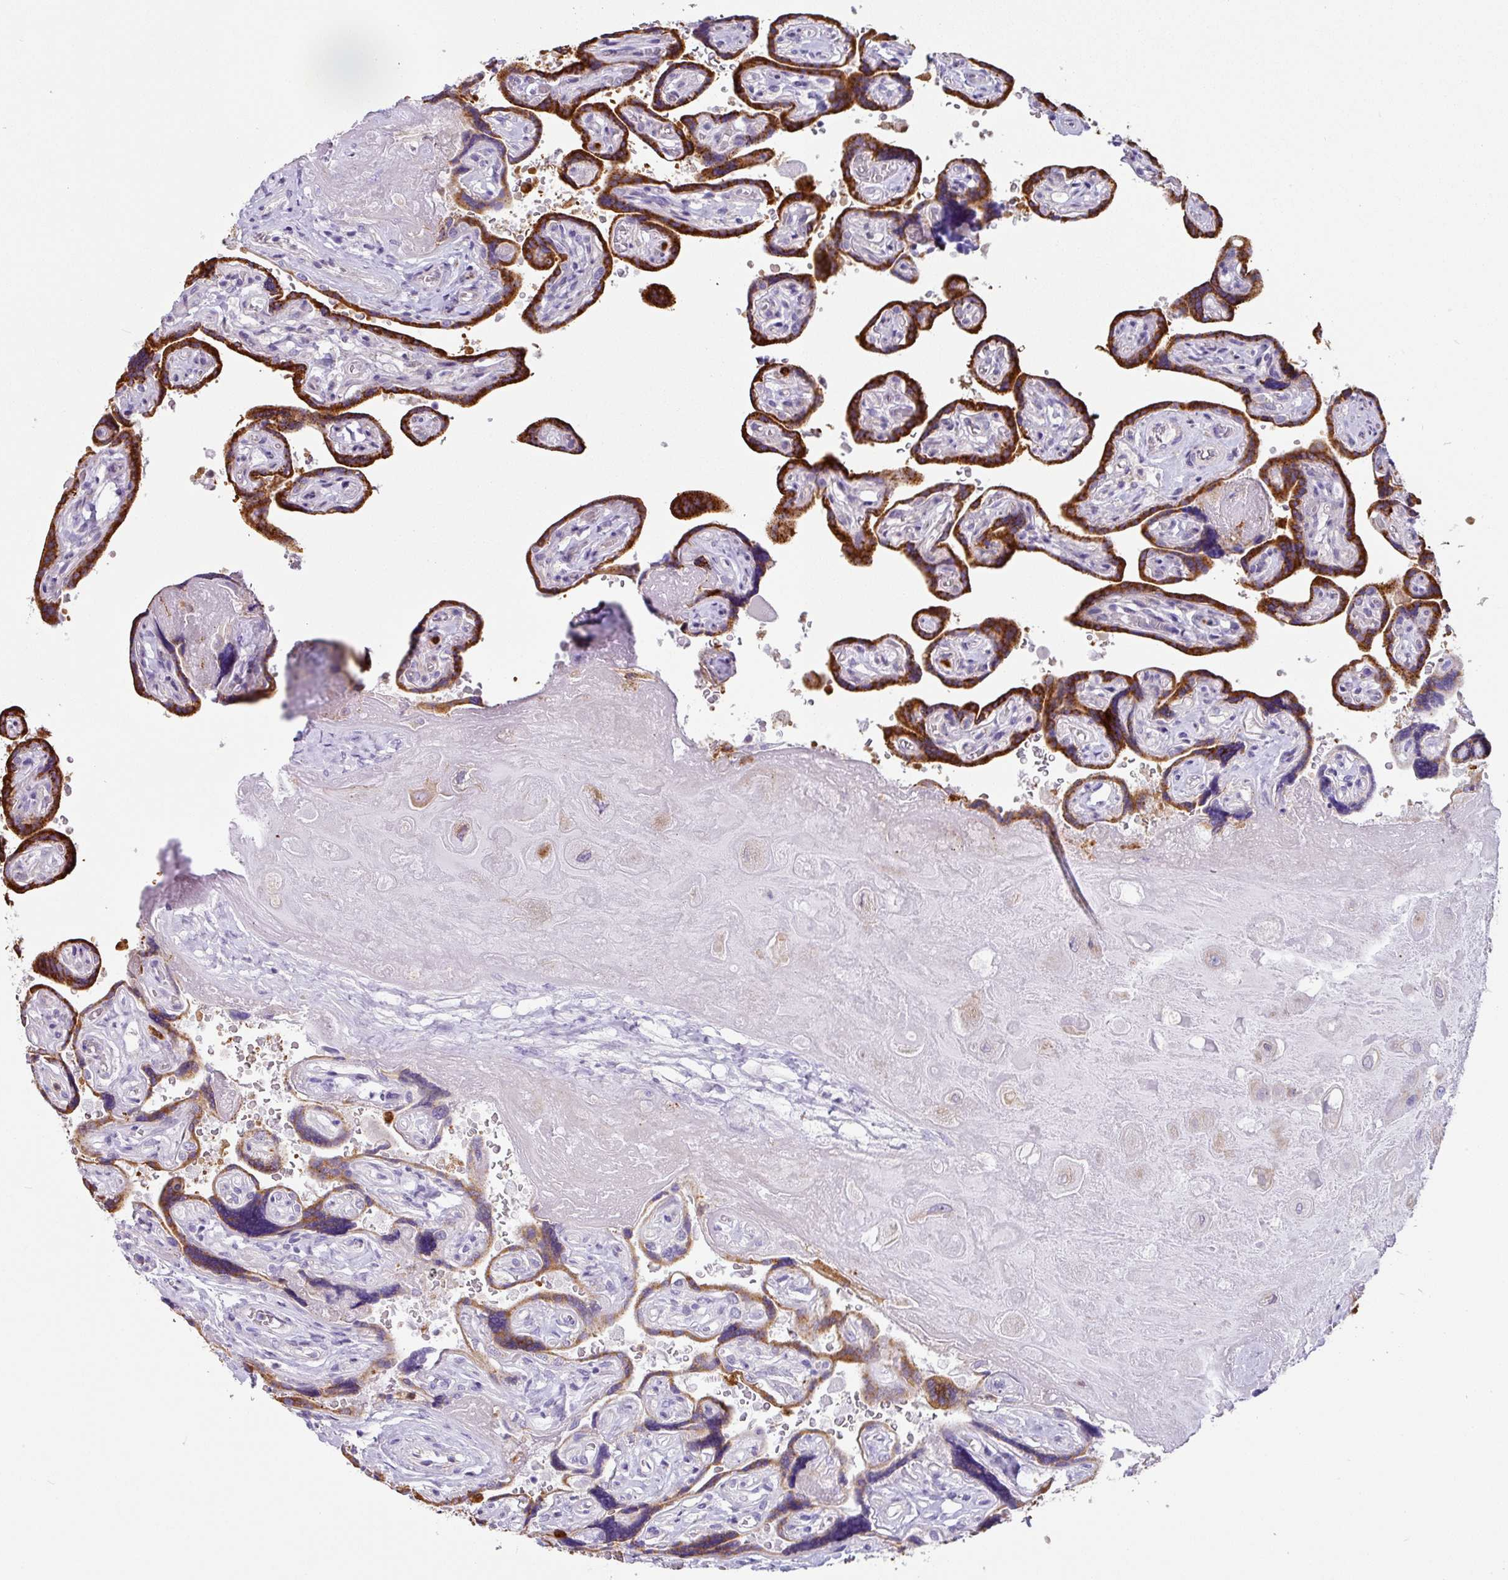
{"staining": {"intensity": "weak", "quantity": "25%-75%", "location": "cytoplasmic/membranous"}, "tissue": "placenta", "cell_type": "Decidual cells", "image_type": "normal", "snomed": [{"axis": "morphology", "description": "Normal tissue, NOS"}, {"axis": "topography", "description": "Placenta"}], "caption": "Protein staining of benign placenta reveals weak cytoplasmic/membranous positivity in about 25%-75% of decidual cells.", "gene": "SH2D3C", "patient": {"sex": "female", "age": 32}}